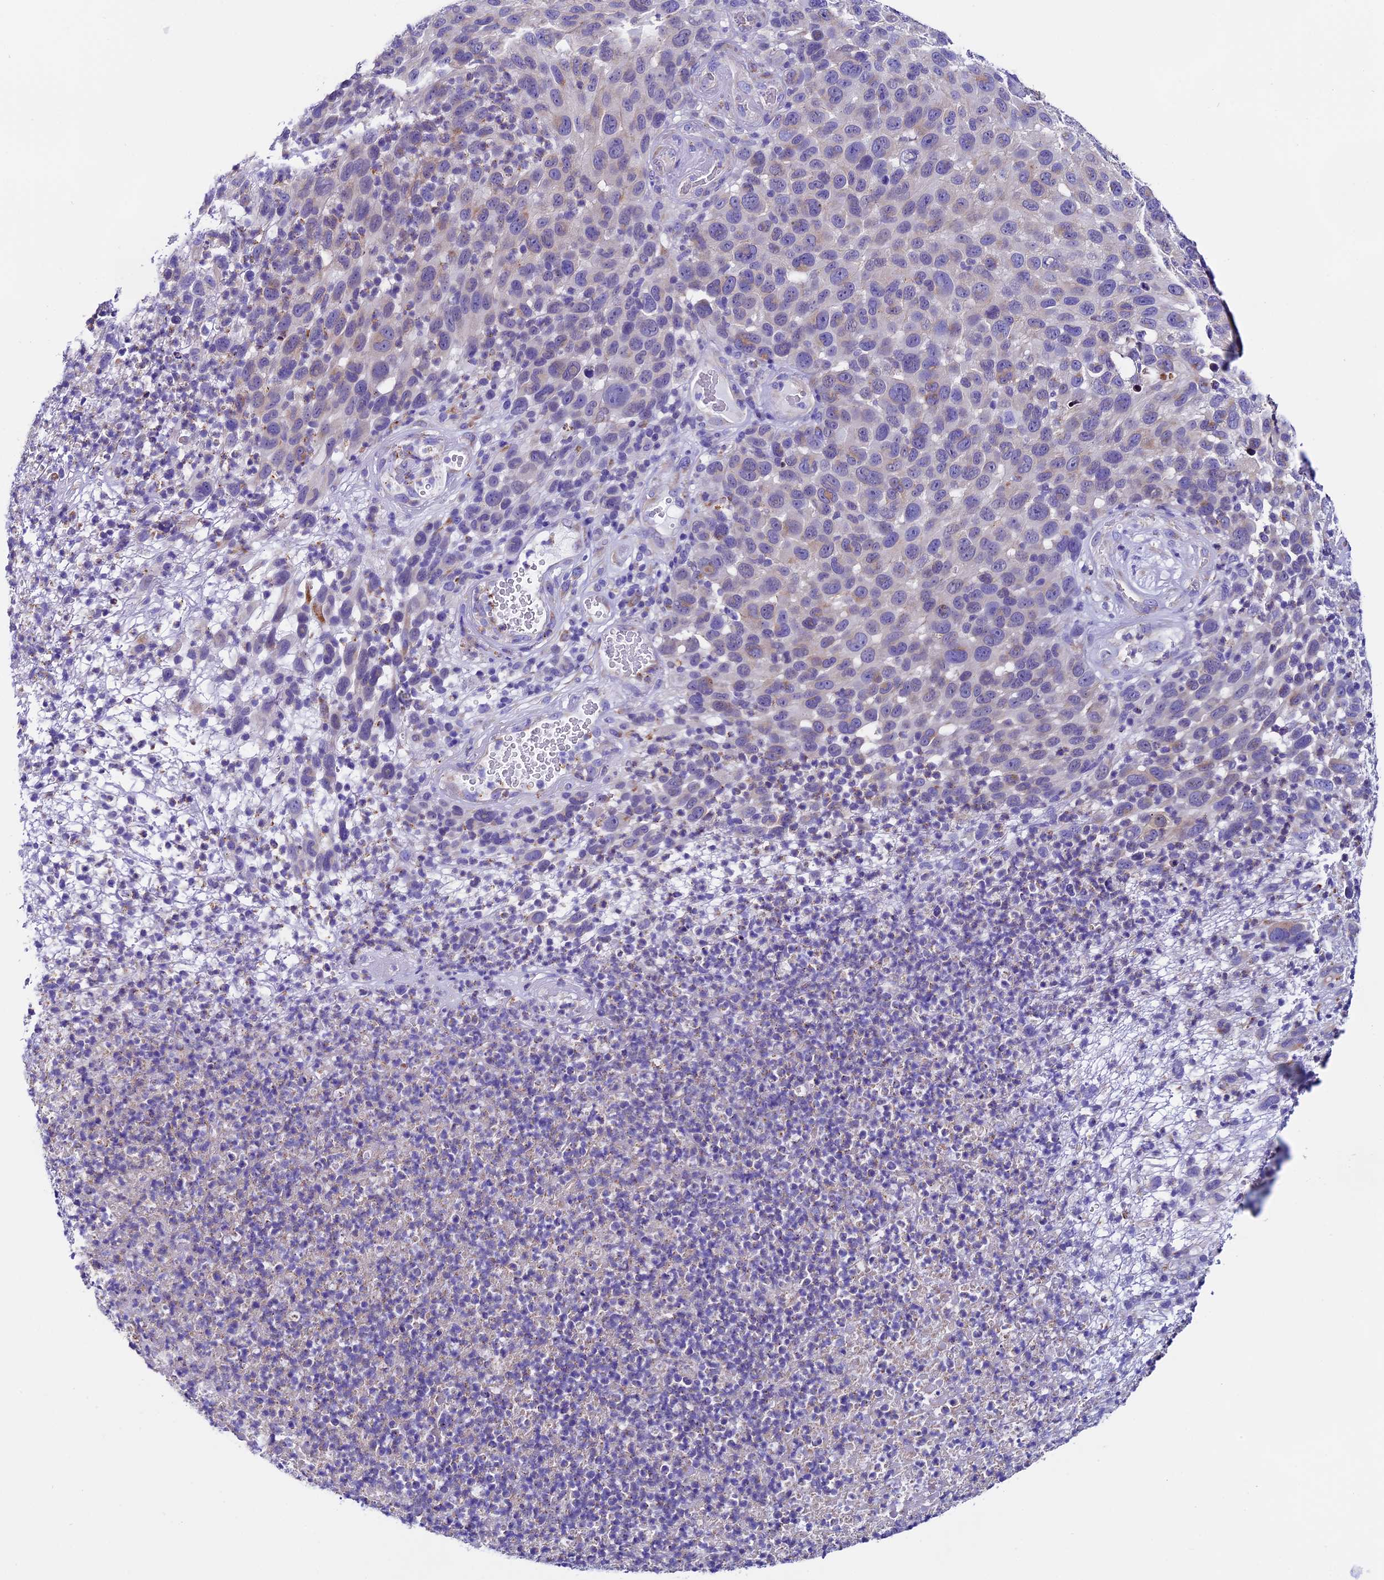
{"staining": {"intensity": "weak", "quantity": "<25%", "location": "cytoplasmic/membranous"}, "tissue": "melanoma", "cell_type": "Tumor cells", "image_type": "cancer", "snomed": [{"axis": "morphology", "description": "Malignant melanoma, NOS"}, {"axis": "topography", "description": "Skin"}], "caption": "High magnification brightfield microscopy of malignant melanoma stained with DAB (3,3'-diaminobenzidine) (brown) and counterstained with hematoxylin (blue): tumor cells show no significant positivity.", "gene": "COMTD1", "patient": {"sex": "male", "age": 49}}